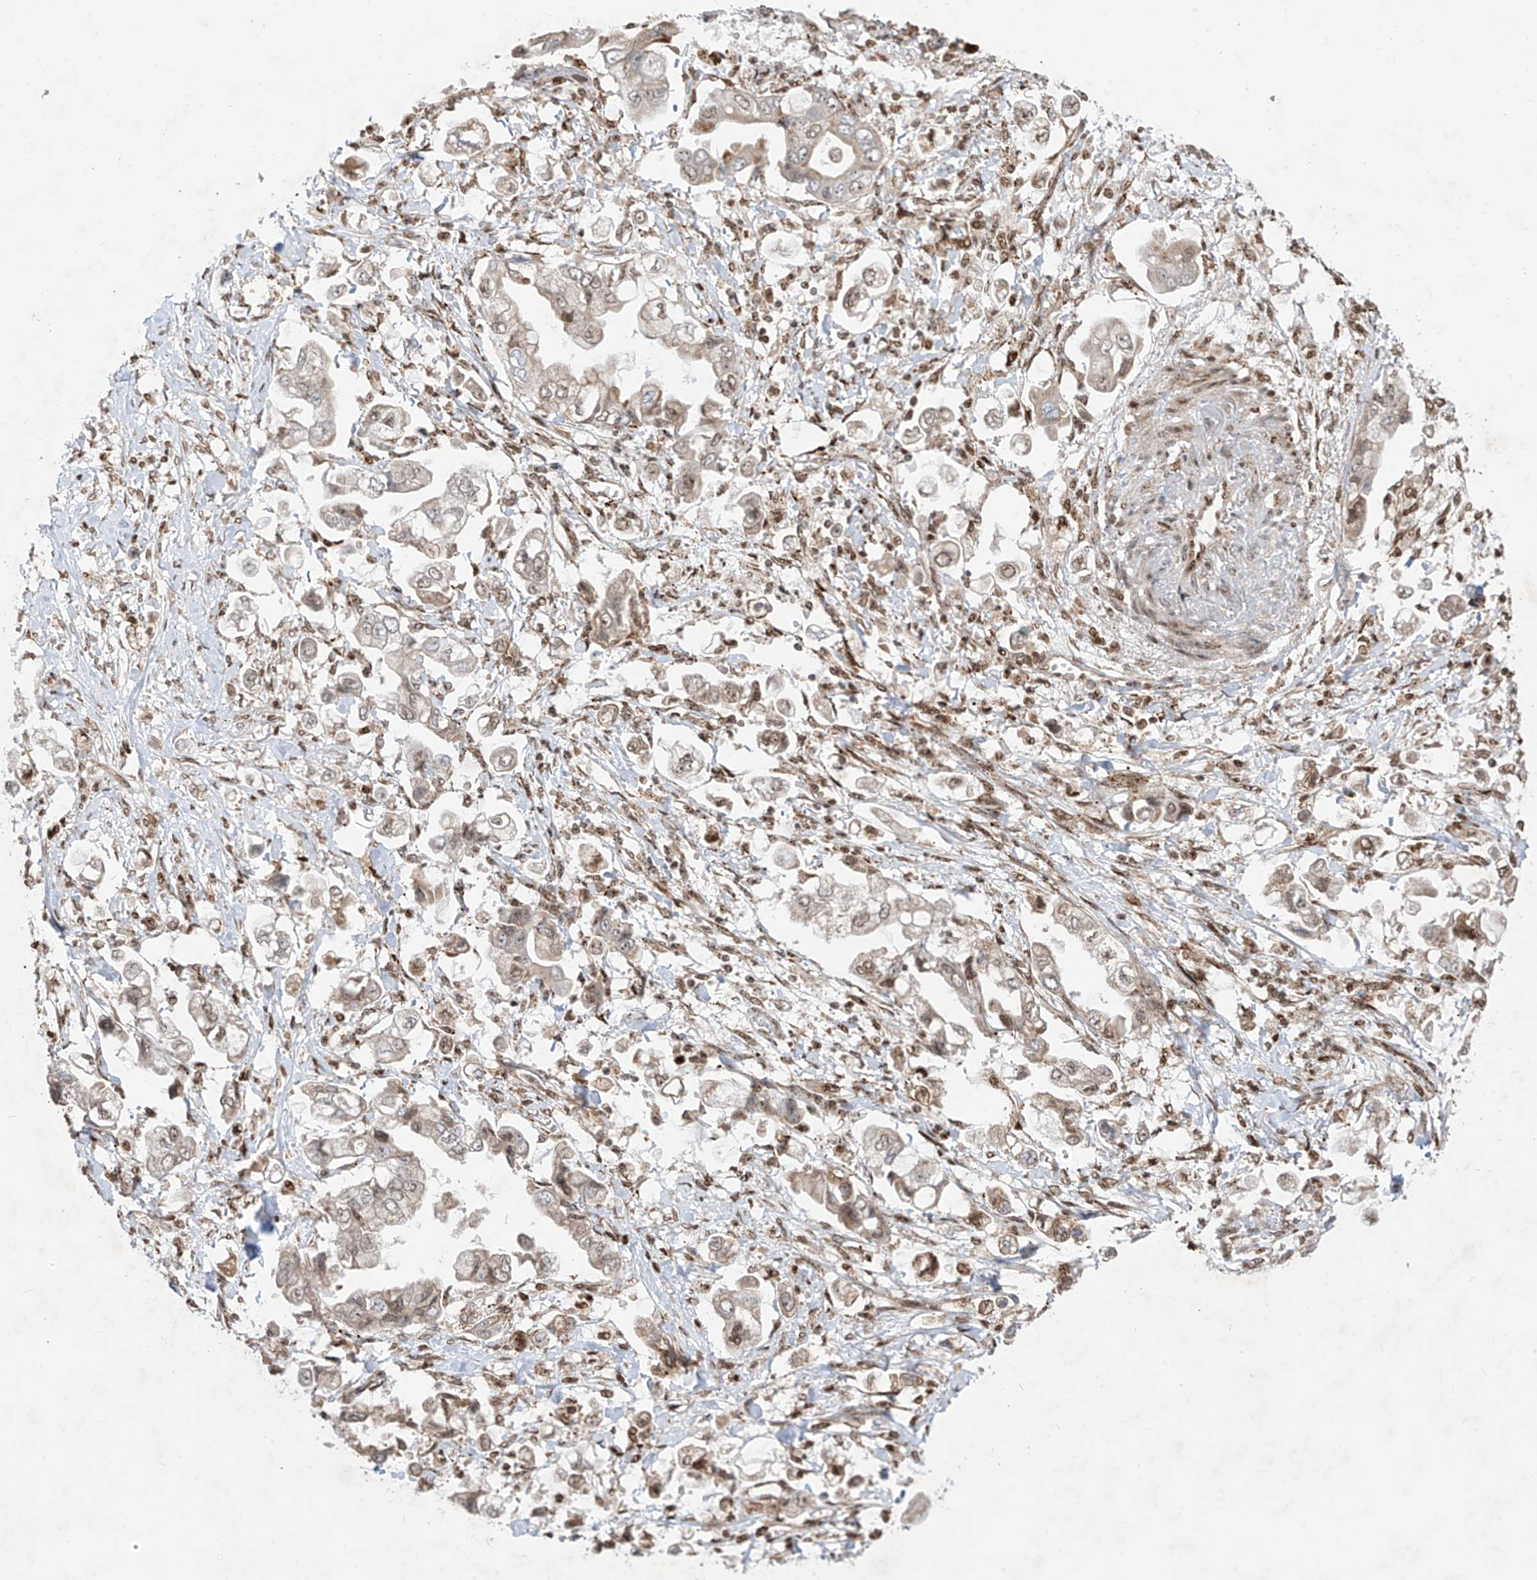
{"staining": {"intensity": "moderate", "quantity": "25%-75%", "location": "cytoplasmic/membranous,nuclear"}, "tissue": "stomach cancer", "cell_type": "Tumor cells", "image_type": "cancer", "snomed": [{"axis": "morphology", "description": "Adenocarcinoma, NOS"}, {"axis": "topography", "description": "Stomach"}], "caption": "This micrograph displays immunohistochemistry staining of stomach cancer, with medium moderate cytoplasmic/membranous and nuclear expression in about 25%-75% of tumor cells.", "gene": "ZBTB8A", "patient": {"sex": "male", "age": 62}}